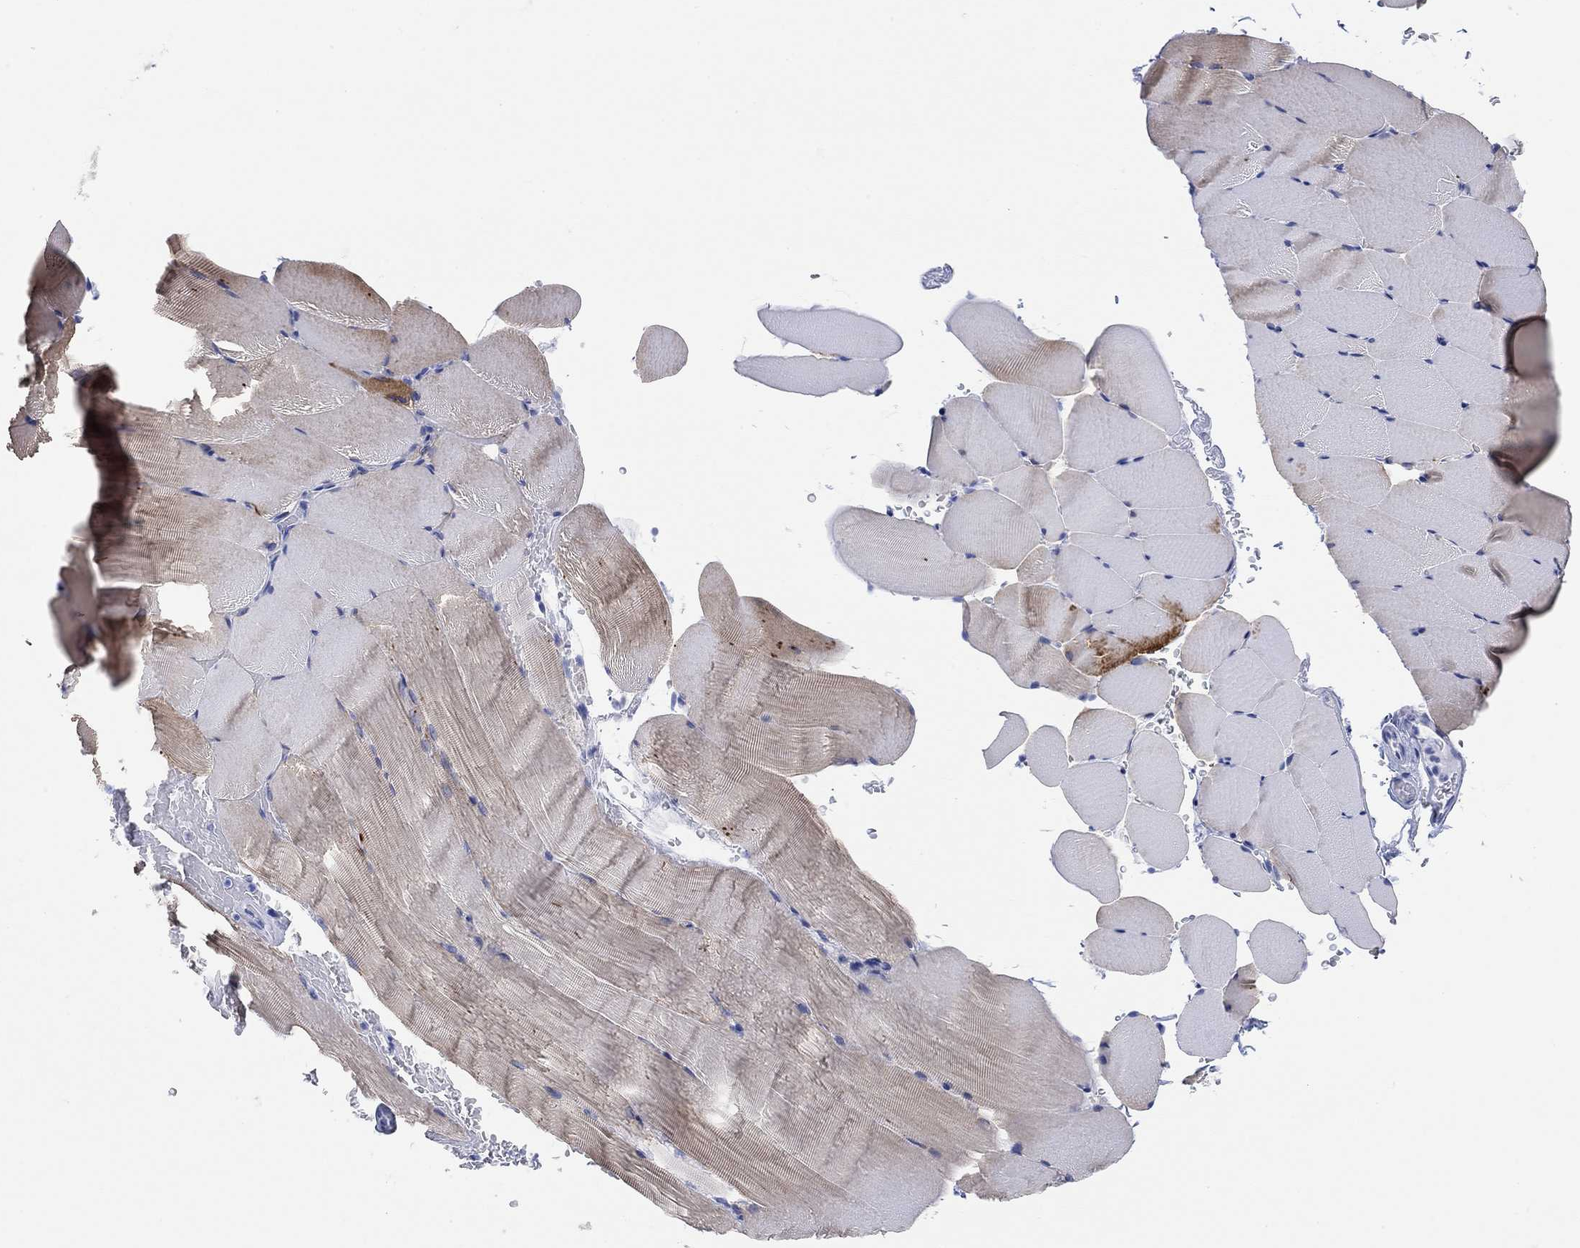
{"staining": {"intensity": "moderate", "quantity": "25%-75%", "location": "cytoplasmic/membranous"}, "tissue": "skeletal muscle", "cell_type": "Myocytes", "image_type": "normal", "snomed": [{"axis": "morphology", "description": "Normal tissue, NOS"}, {"axis": "topography", "description": "Skeletal muscle"}], "caption": "About 25%-75% of myocytes in benign skeletal muscle reveal moderate cytoplasmic/membranous protein positivity as visualized by brown immunohistochemical staining.", "gene": "XIRP2", "patient": {"sex": "female", "age": 37}}